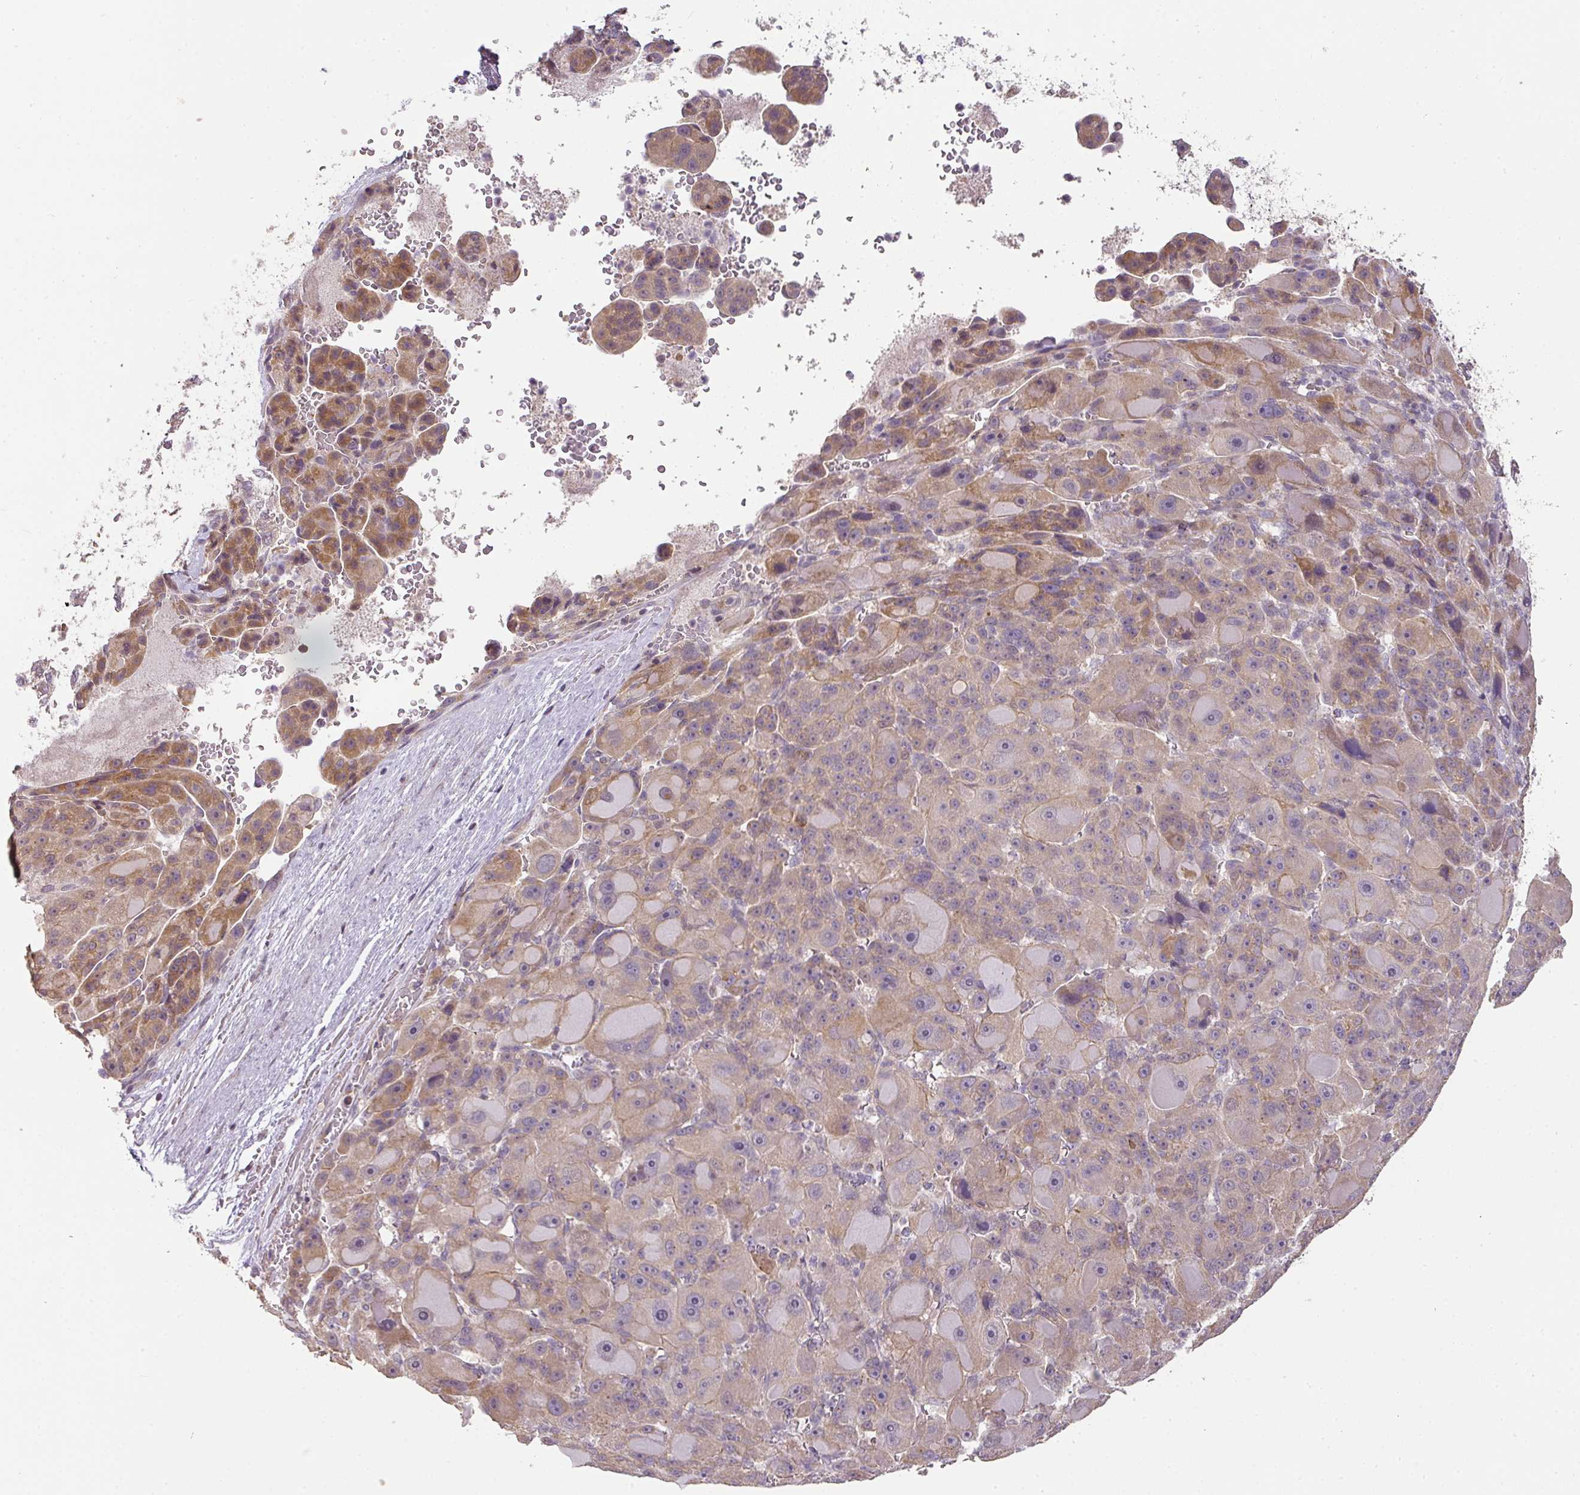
{"staining": {"intensity": "moderate", "quantity": ">75%", "location": "cytoplasmic/membranous"}, "tissue": "liver cancer", "cell_type": "Tumor cells", "image_type": "cancer", "snomed": [{"axis": "morphology", "description": "Carcinoma, Hepatocellular, NOS"}, {"axis": "topography", "description": "Liver"}], "caption": "Liver cancer (hepatocellular carcinoma) tissue shows moderate cytoplasmic/membranous expression in about >75% of tumor cells", "gene": "MYOM2", "patient": {"sex": "male", "age": 76}}